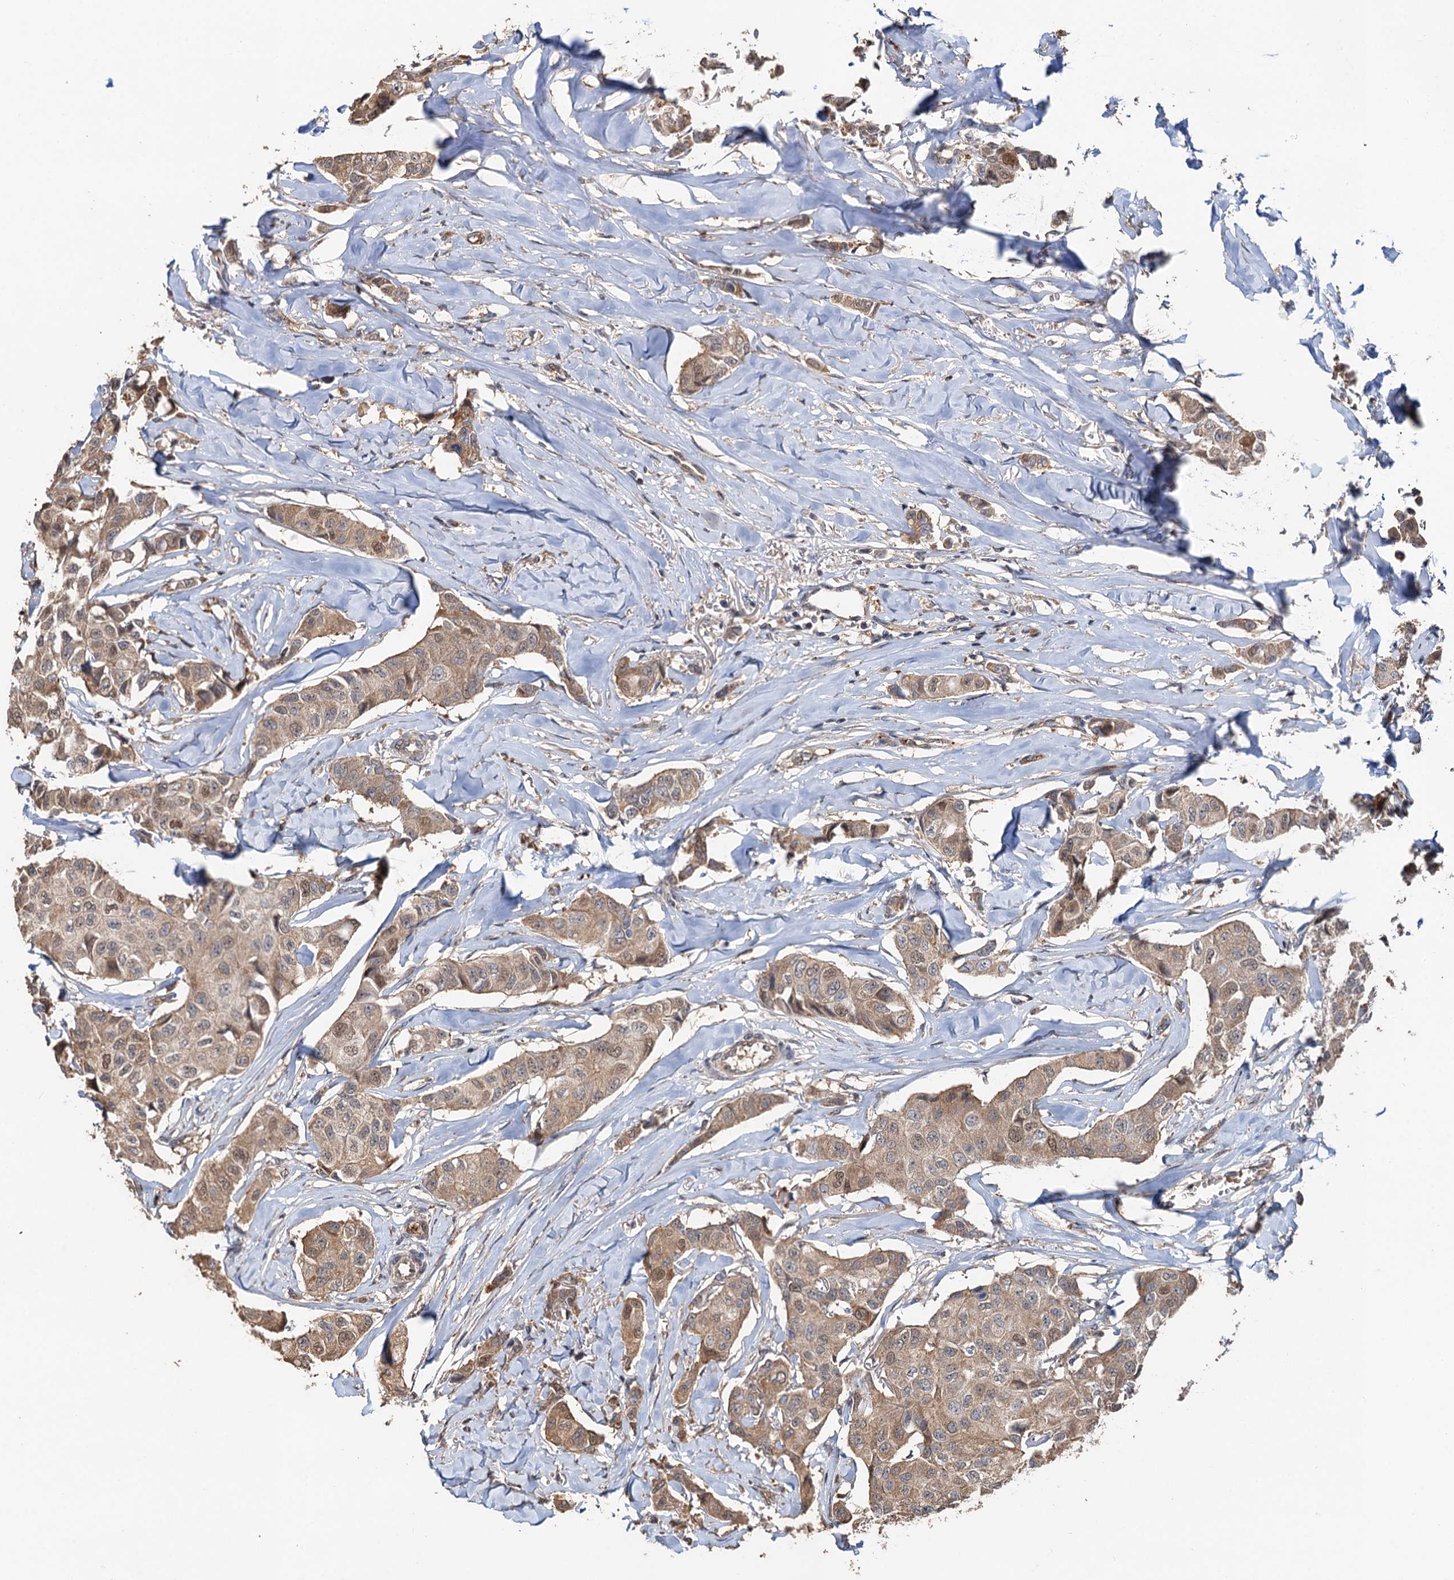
{"staining": {"intensity": "weak", "quantity": ">75%", "location": "cytoplasmic/membranous,nuclear"}, "tissue": "breast cancer", "cell_type": "Tumor cells", "image_type": "cancer", "snomed": [{"axis": "morphology", "description": "Duct carcinoma"}, {"axis": "topography", "description": "Breast"}], "caption": "High-power microscopy captured an immunohistochemistry (IHC) histopathology image of breast intraductal carcinoma, revealing weak cytoplasmic/membranous and nuclear staining in about >75% of tumor cells.", "gene": "DEXI", "patient": {"sex": "female", "age": 80}}